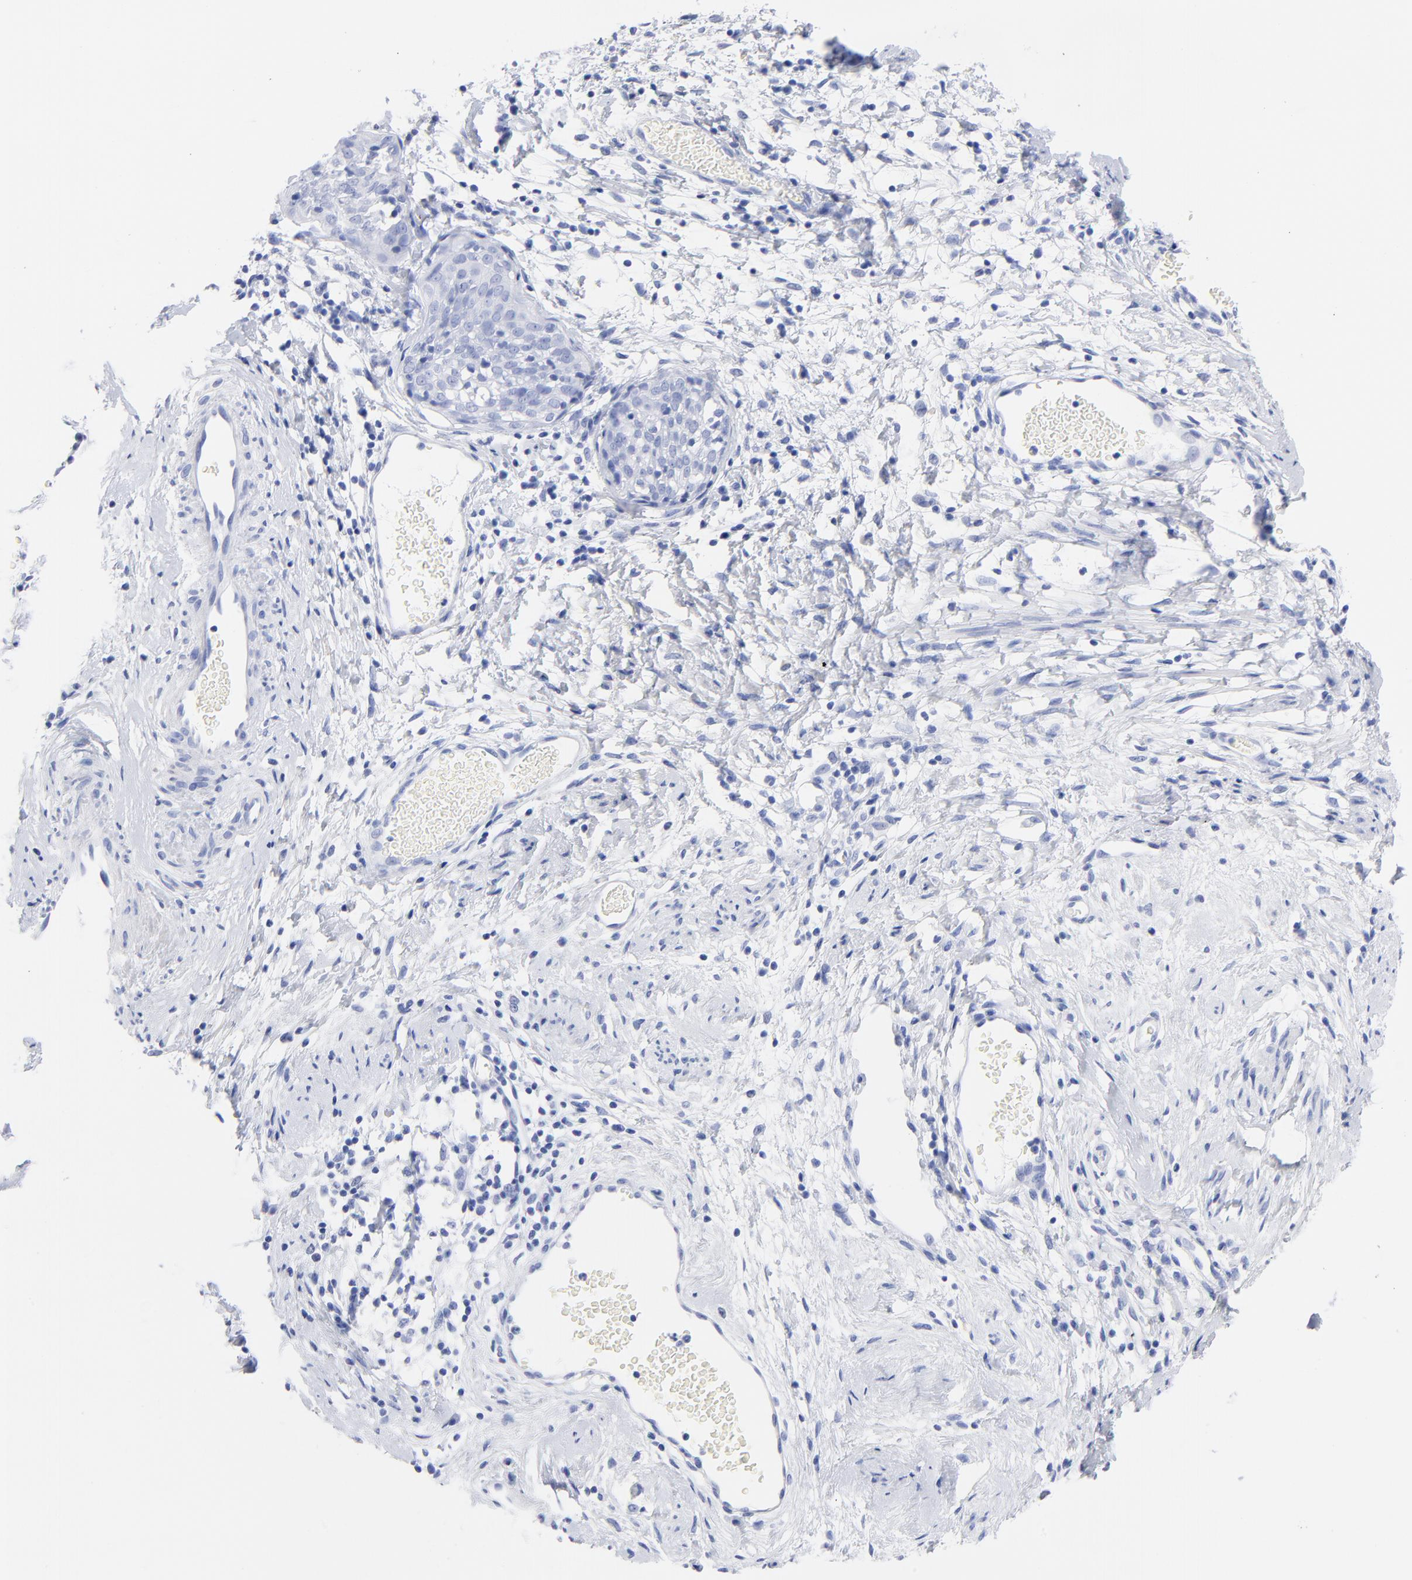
{"staining": {"intensity": "negative", "quantity": "none", "location": "none"}, "tissue": "cervical cancer", "cell_type": "Tumor cells", "image_type": "cancer", "snomed": [{"axis": "morphology", "description": "Normal tissue, NOS"}, {"axis": "morphology", "description": "Squamous cell carcinoma, NOS"}, {"axis": "topography", "description": "Cervix"}], "caption": "There is no significant expression in tumor cells of cervical squamous cell carcinoma. The staining is performed using DAB brown chromogen with nuclei counter-stained in using hematoxylin.", "gene": "ACY1", "patient": {"sex": "female", "age": 67}}